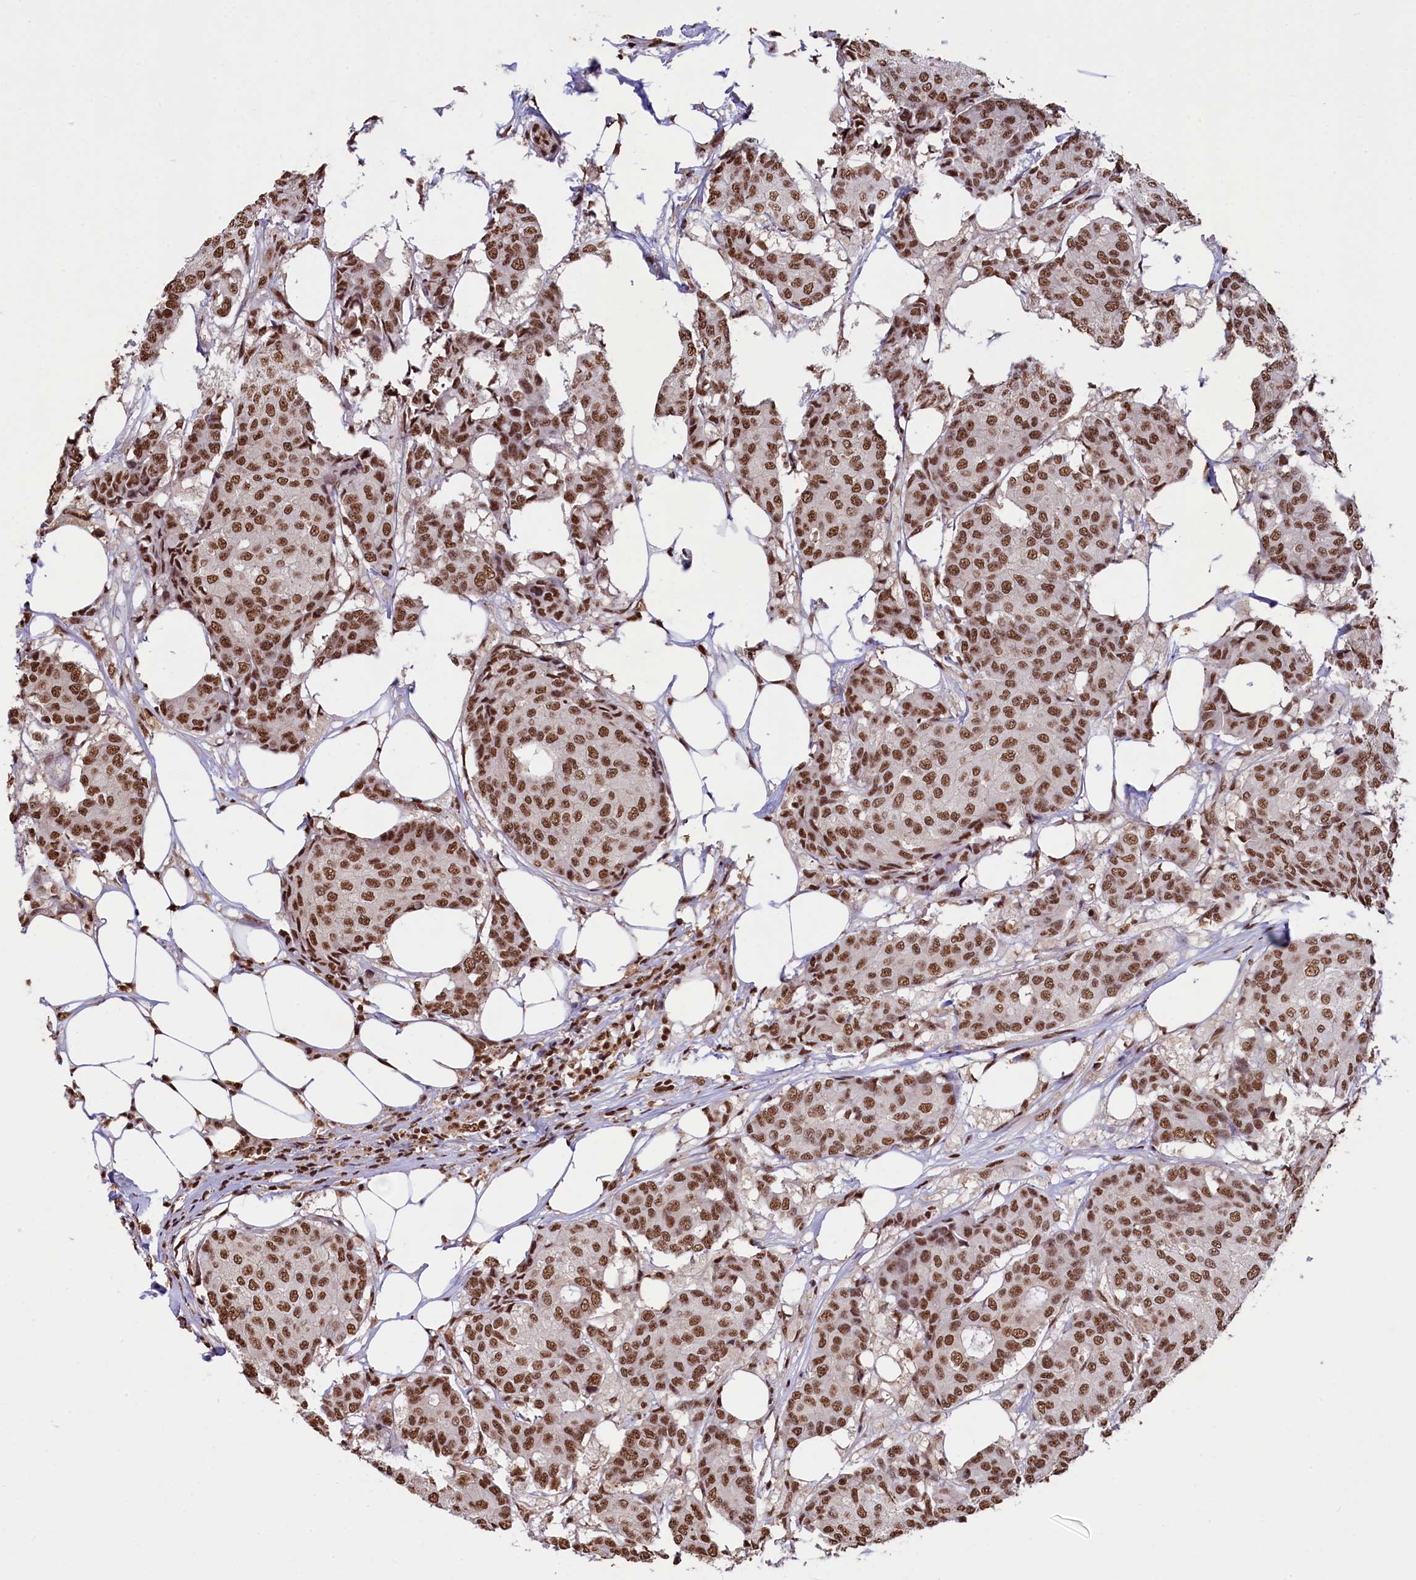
{"staining": {"intensity": "strong", "quantity": ">75%", "location": "nuclear"}, "tissue": "breast cancer", "cell_type": "Tumor cells", "image_type": "cancer", "snomed": [{"axis": "morphology", "description": "Duct carcinoma"}, {"axis": "topography", "description": "Breast"}], "caption": "This image shows immunohistochemistry staining of breast cancer (infiltrating ductal carcinoma), with high strong nuclear staining in about >75% of tumor cells.", "gene": "SNRPD2", "patient": {"sex": "female", "age": 75}}